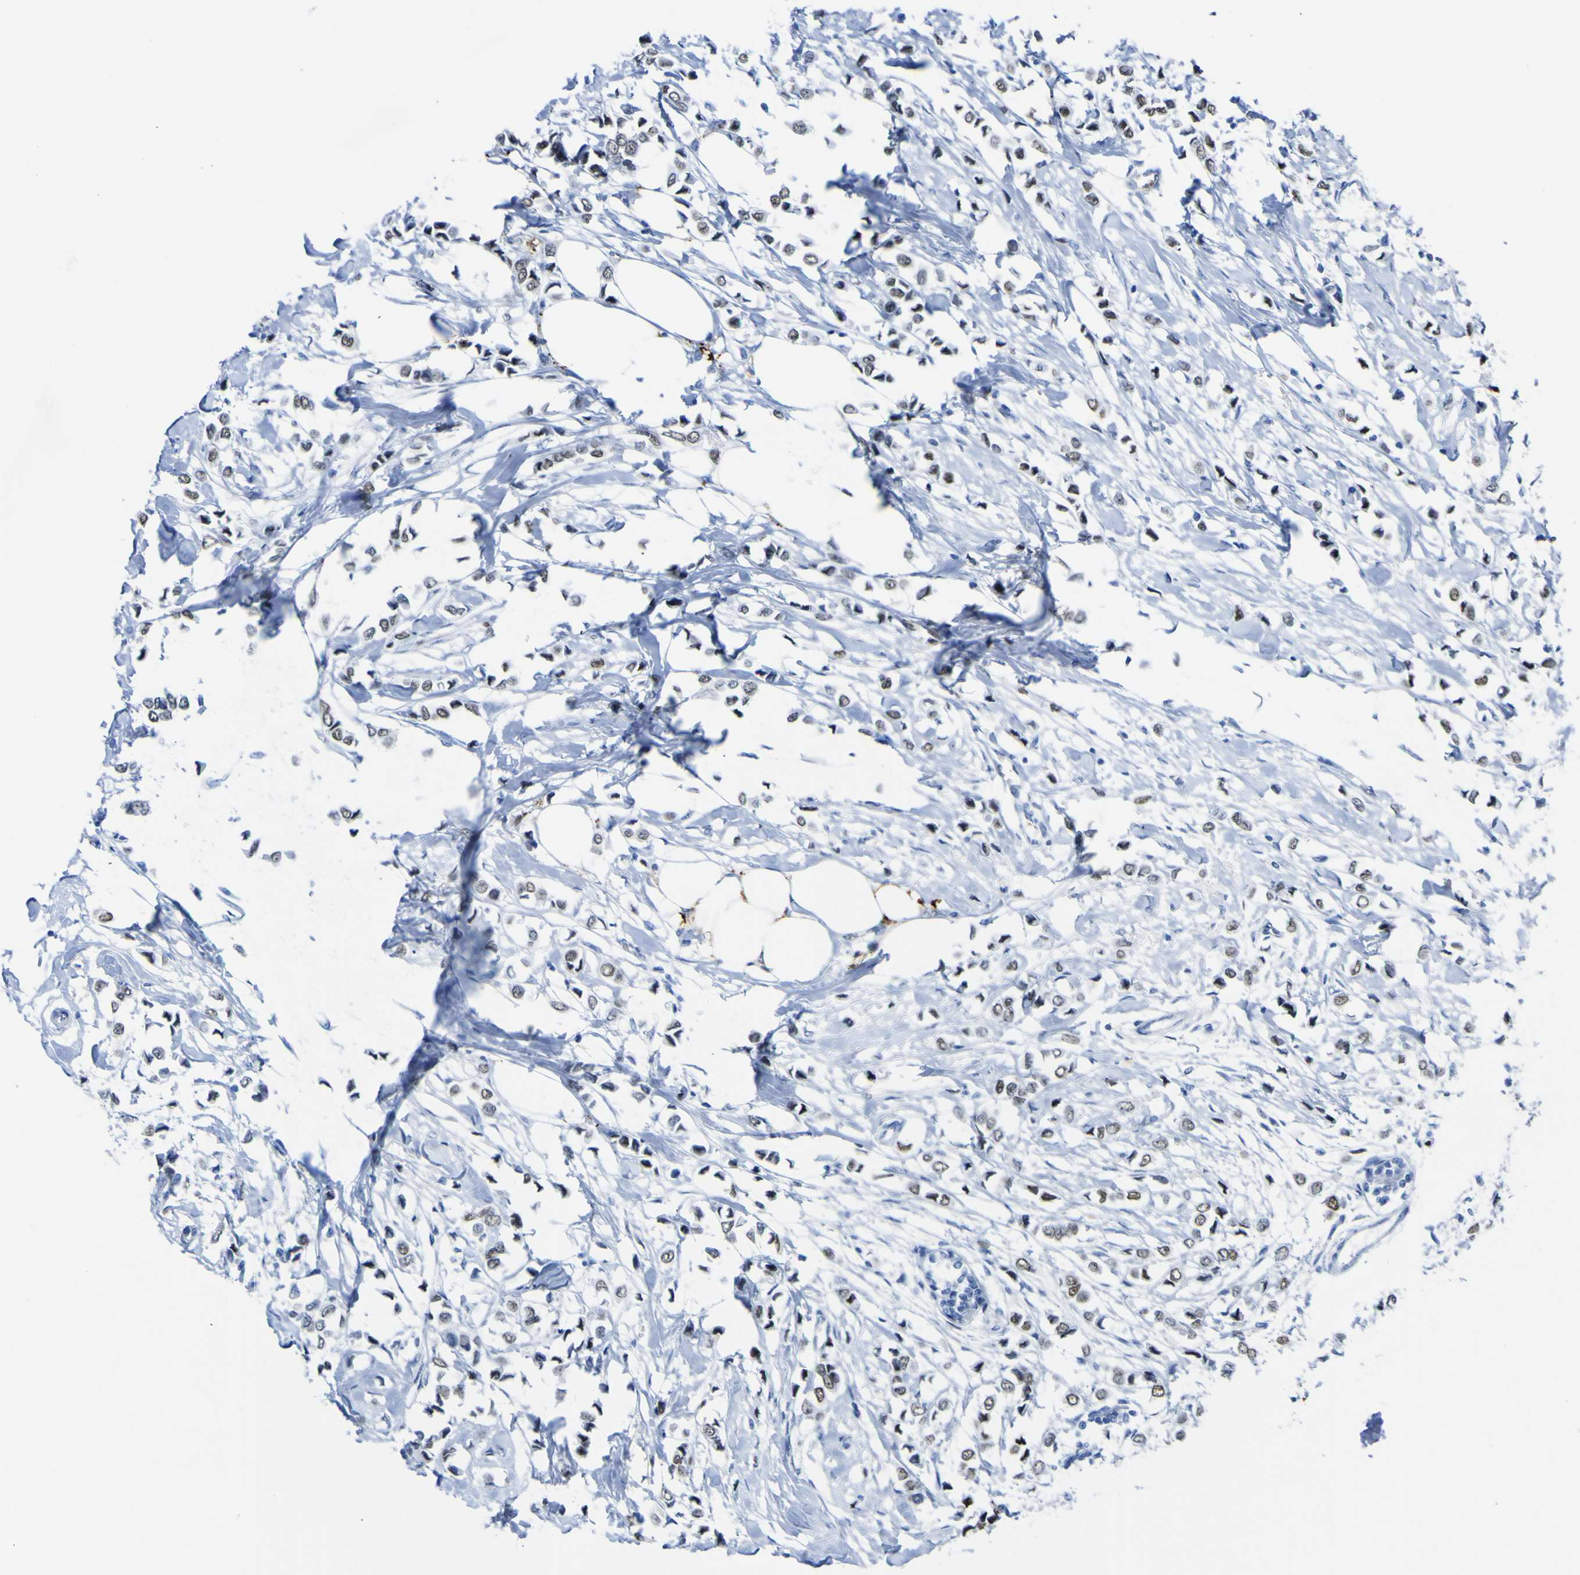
{"staining": {"intensity": "moderate", "quantity": ">75%", "location": "nuclear"}, "tissue": "breast cancer", "cell_type": "Tumor cells", "image_type": "cancer", "snomed": [{"axis": "morphology", "description": "Lobular carcinoma"}, {"axis": "topography", "description": "Breast"}], "caption": "Moderate nuclear positivity is seen in approximately >75% of tumor cells in lobular carcinoma (breast).", "gene": "DACH1", "patient": {"sex": "female", "age": 51}}